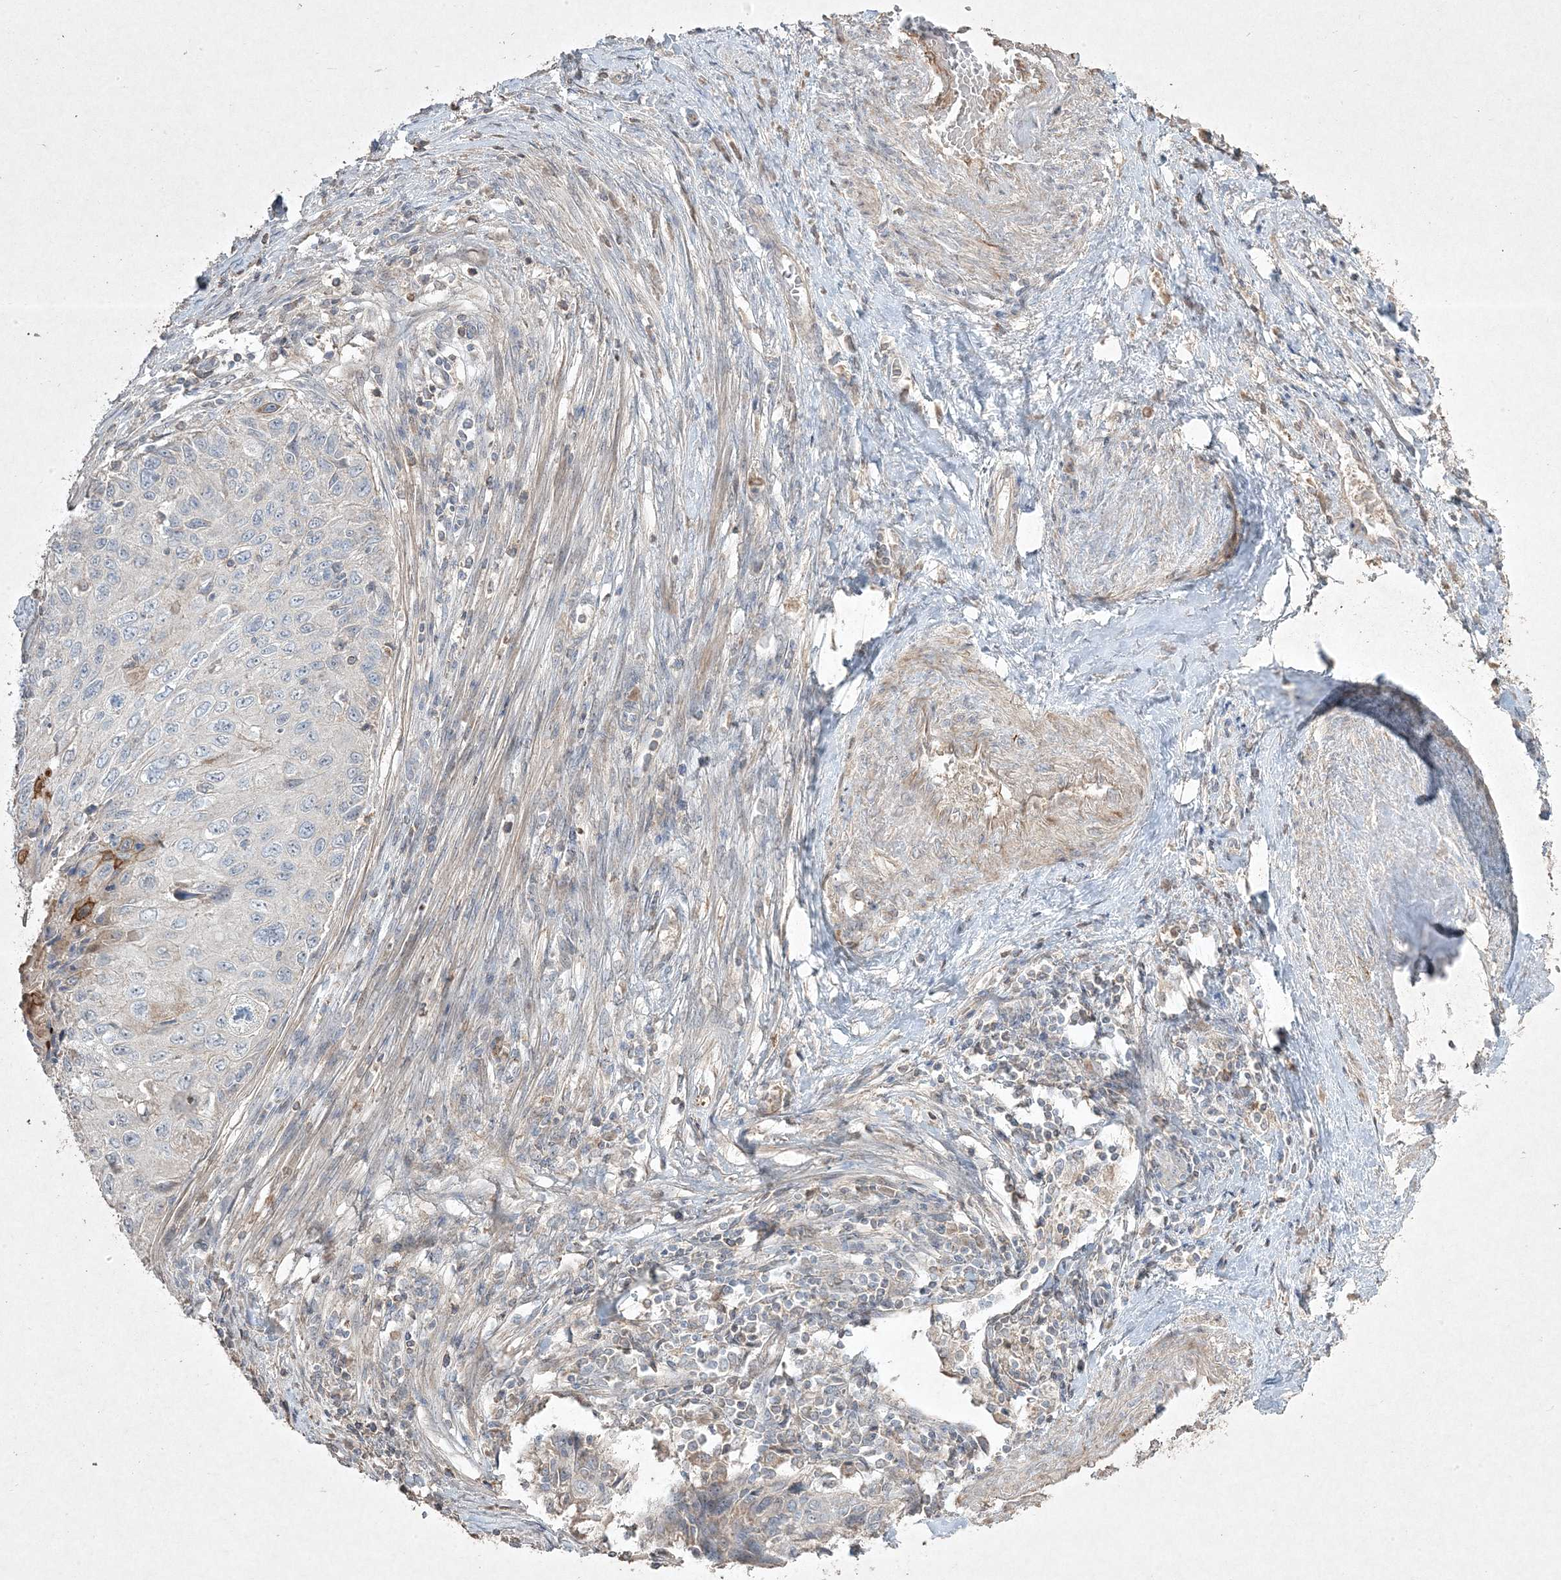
{"staining": {"intensity": "strong", "quantity": "<25%", "location": "cytoplasmic/membranous"}, "tissue": "cervical cancer", "cell_type": "Tumor cells", "image_type": "cancer", "snomed": [{"axis": "morphology", "description": "Squamous cell carcinoma, NOS"}, {"axis": "topography", "description": "Cervix"}], "caption": "Squamous cell carcinoma (cervical) was stained to show a protein in brown. There is medium levels of strong cytoplasmic/membranous staining in about <25% of tumor cells.", "gene": "RGL4", "patient": {"sex": "female", "age": 70}}